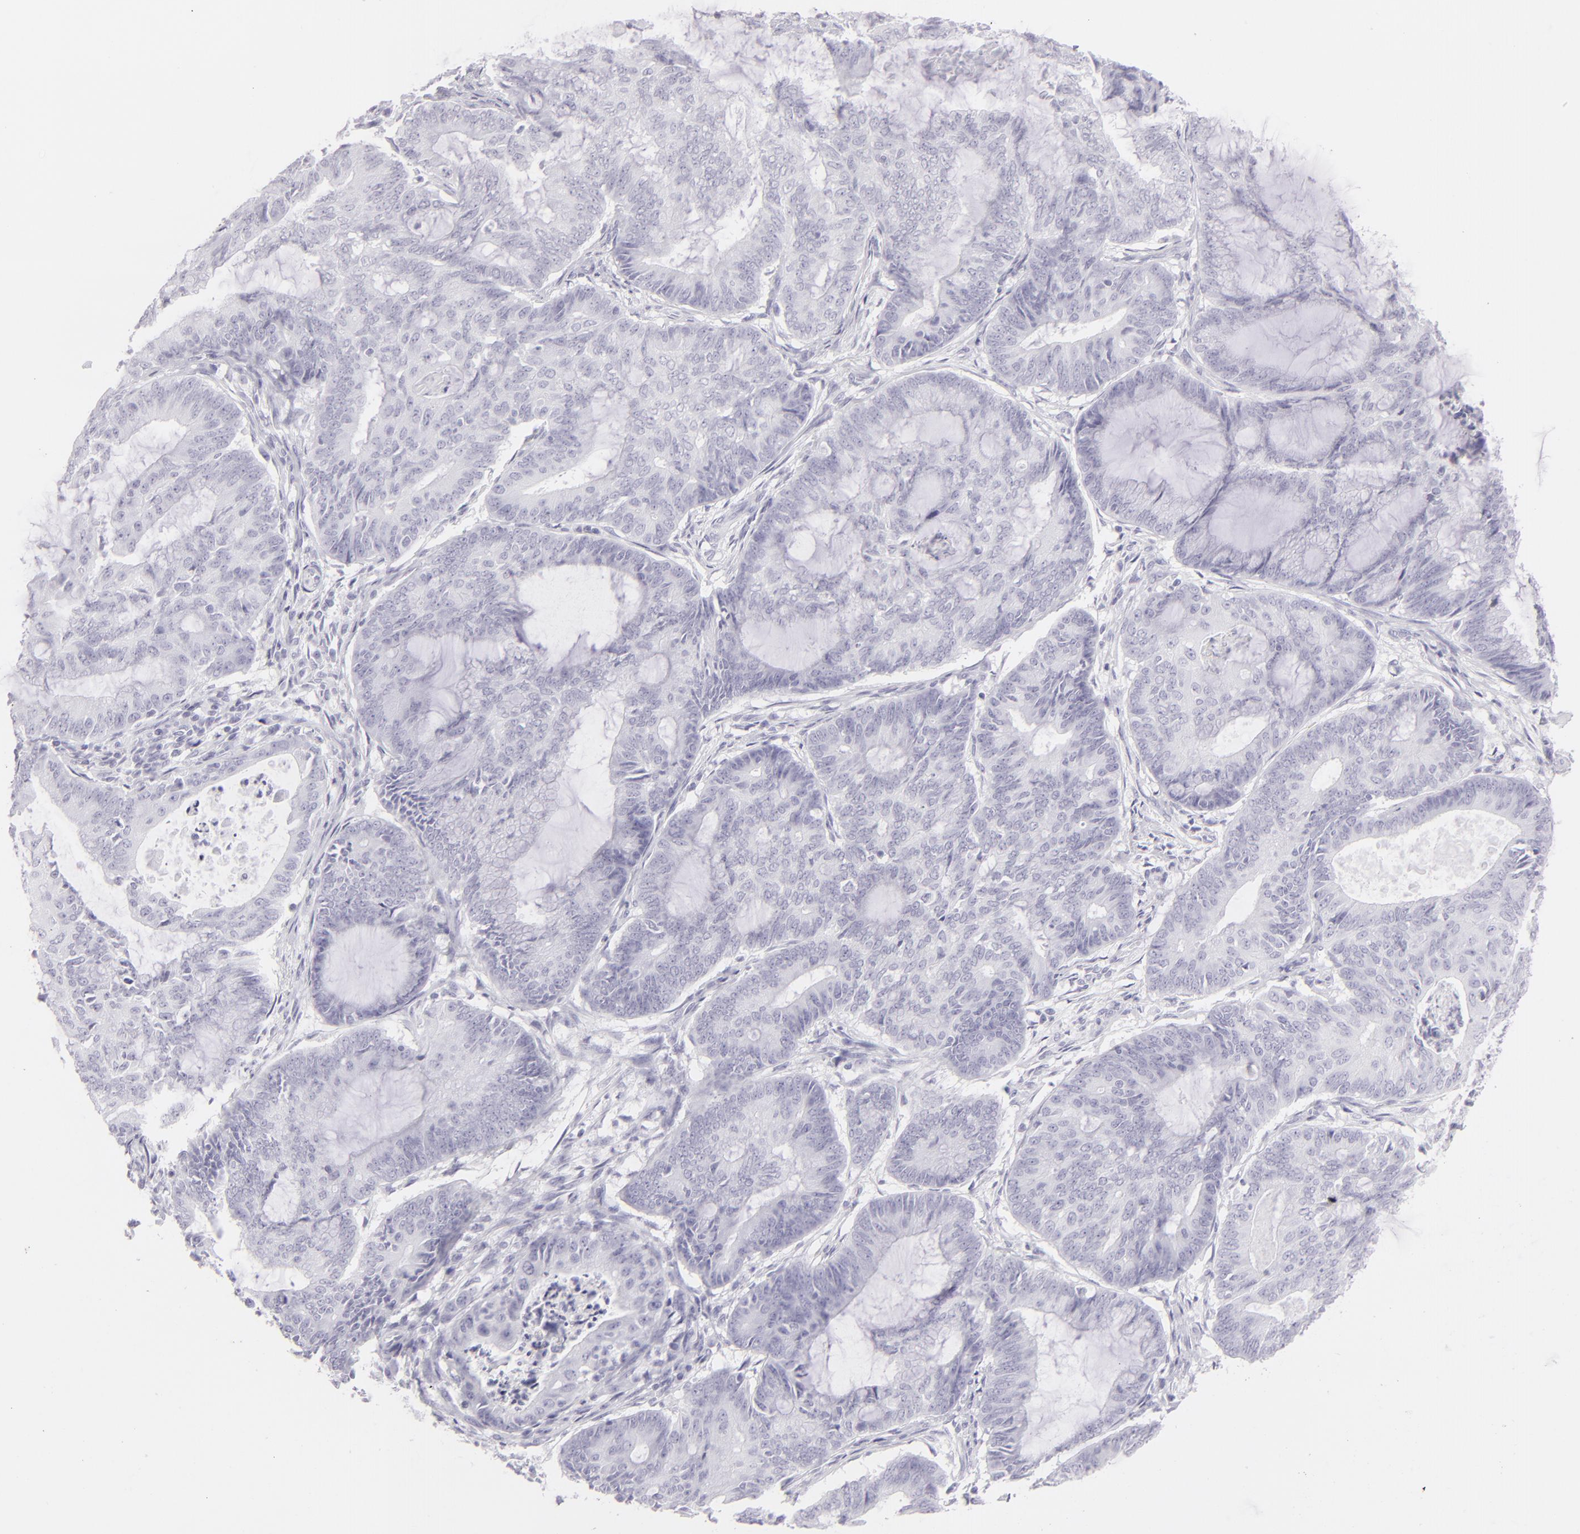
{"staining": {"intensity": "negative", "quantity": "none", "location": "none"}, "tissue": "endometrial cancer", "cell_type": "Tumor cells", "image_type": "cancer", "snomed": [{"axis": "morphology", "description": "Adenocarcinoma, NOS"}, {"axis": "topography", "description": "Endometrium"}], "caption": "Immunohistochemistry (IHC) image of neoplastic tissue: endometrial cancer (adenocarcinoma) stained with DAB exhibits no significant protein positivity in tumor cells.", "gene": "FLG", "patient": {"sex": "female", "age": 63}}